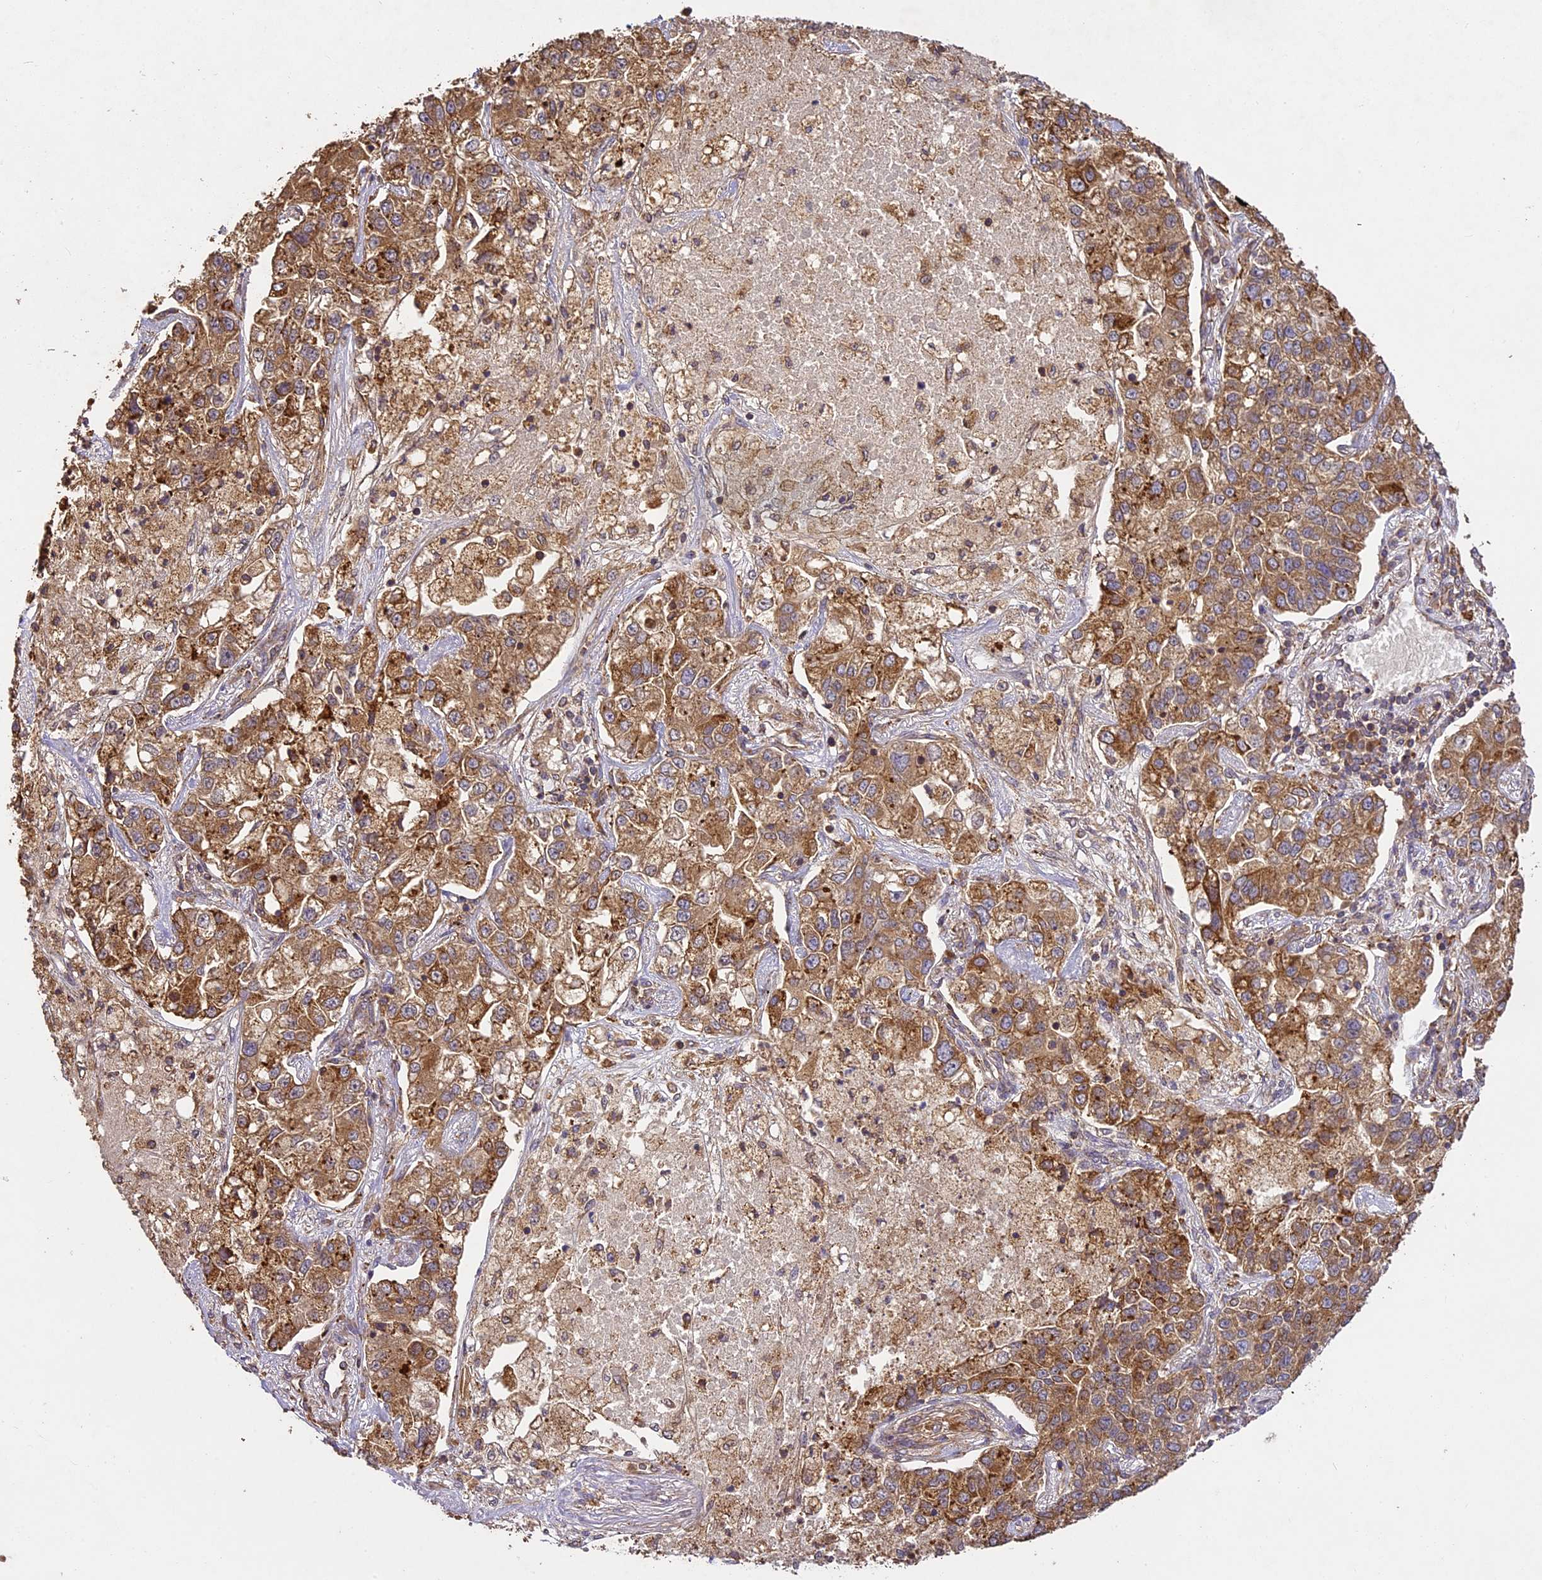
{"staining": {"intensity": "moderate", "quantity": ">75%", "location": "cytoplasmic/membranous"}, "tissue": "lung cancer", "cell_type": "Tumor cells", "image_type": "cancer", "snomed": [{"axis": "morphology", "description": "Adenocarcinoma, NOS"}, {"axis": "topography", "description": "Lung"}], "caption": "Tumor cells exhibit medium levels of moderate cytoplasmic/membranous expression in about >75% of cells in human adenocarcinoma (lung). (DAB IHC with brightfield microscopy, high magnification).", "gene": "BRAP", "patient": {"sex": "male", "age": 49}}